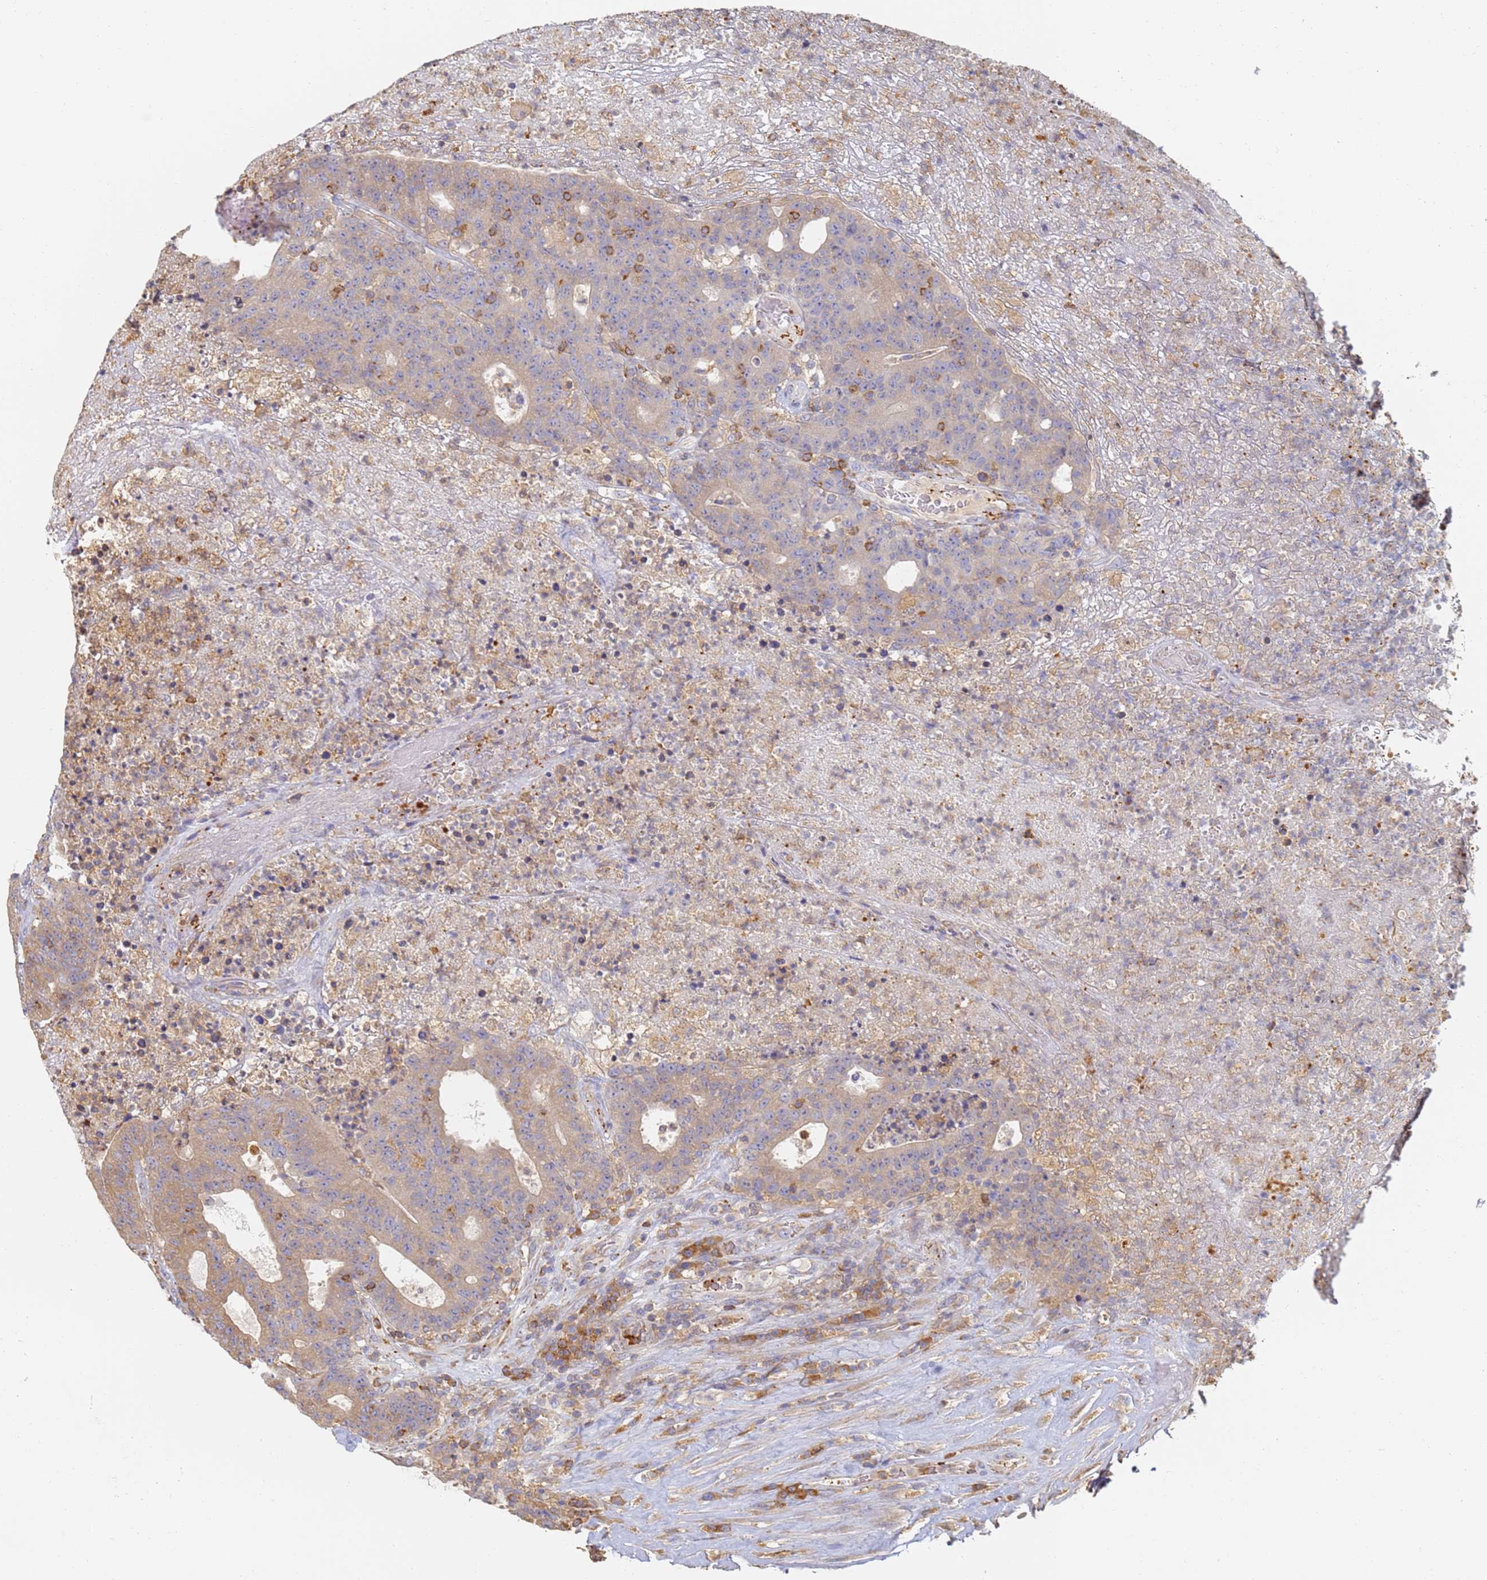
{"staining": {"intensity": "weak", "quantity": "<25%", "location": "cytoplasmic/membranous"}, "tissue": "colorectal cancer", "cell_type": "Tumor cells", "image_type": "cancer", "snomed": [{"axis": "morphology", "description": "Adenocarcinoma, NOS"}, {"axis": "topography", "description": "Colon"}], "caption": "An immunohistochemistry (IHC) image of colorectal cancer is shown. There is no staining in tumor cells of colorectal cancer.", "gene": "BIN2", "patient": {"sex": "female", "age": 75}}